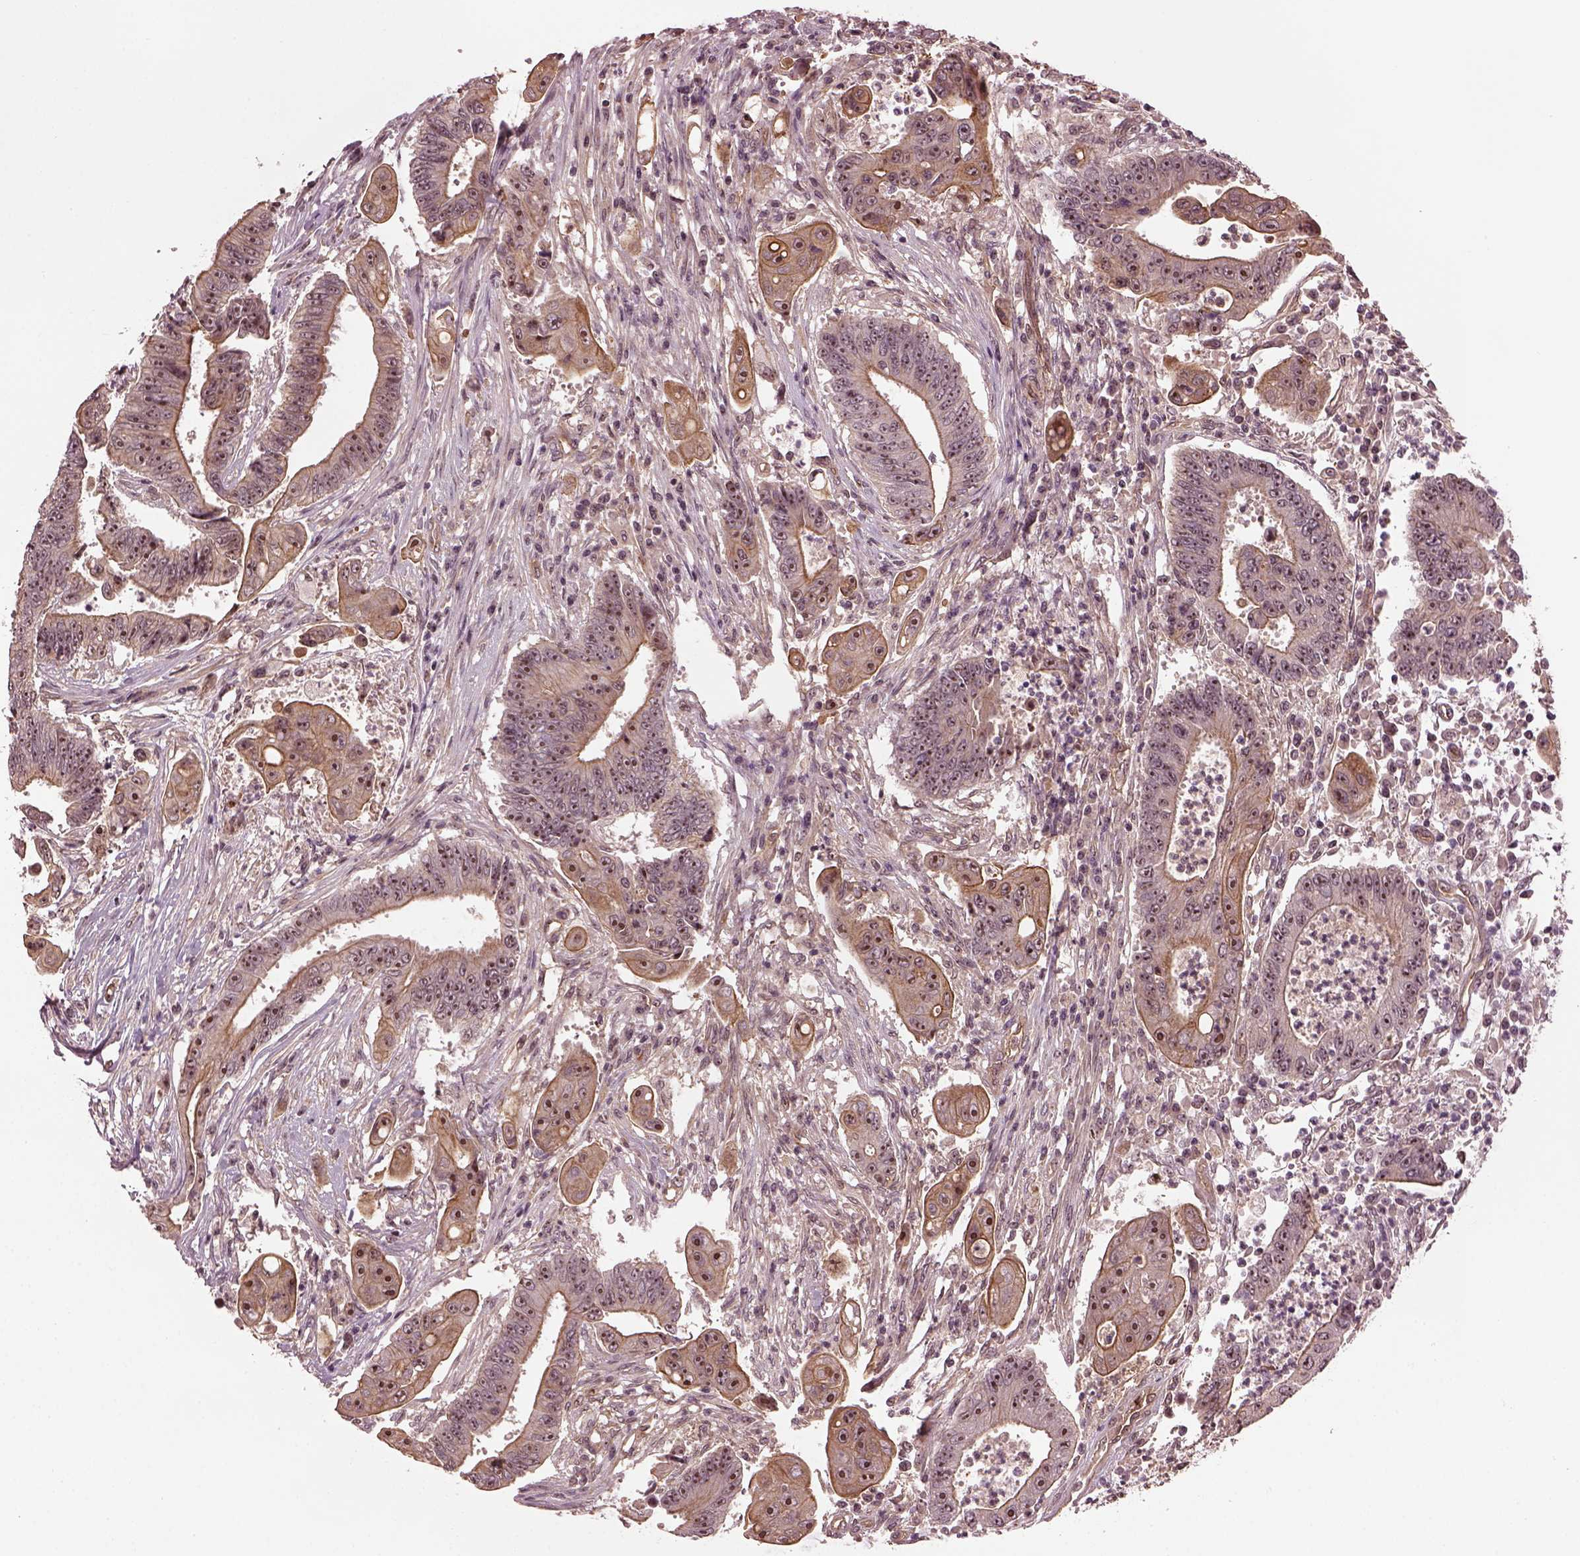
{"staining": {"intensity": "moderate", "quantity": ">75%", "location": "nuclear"}, "tissue": "colorectal cancer", "cell_type": "Tumor cells", "image_type": "cancer", "snomed": [{"axis": "morphology", "description": "Adenocarcinoma, NOS"}, {"axis": "topography", "description": "Rectum"}], "caption": "Immunohistochemistry of human colorectal adenocarcinoma exhibits medium levels of moderate nuclear expression in approximately >75% of tumor cells.", "gene": "GNRH1", "patient": {"sex": "male", "age": 54}}